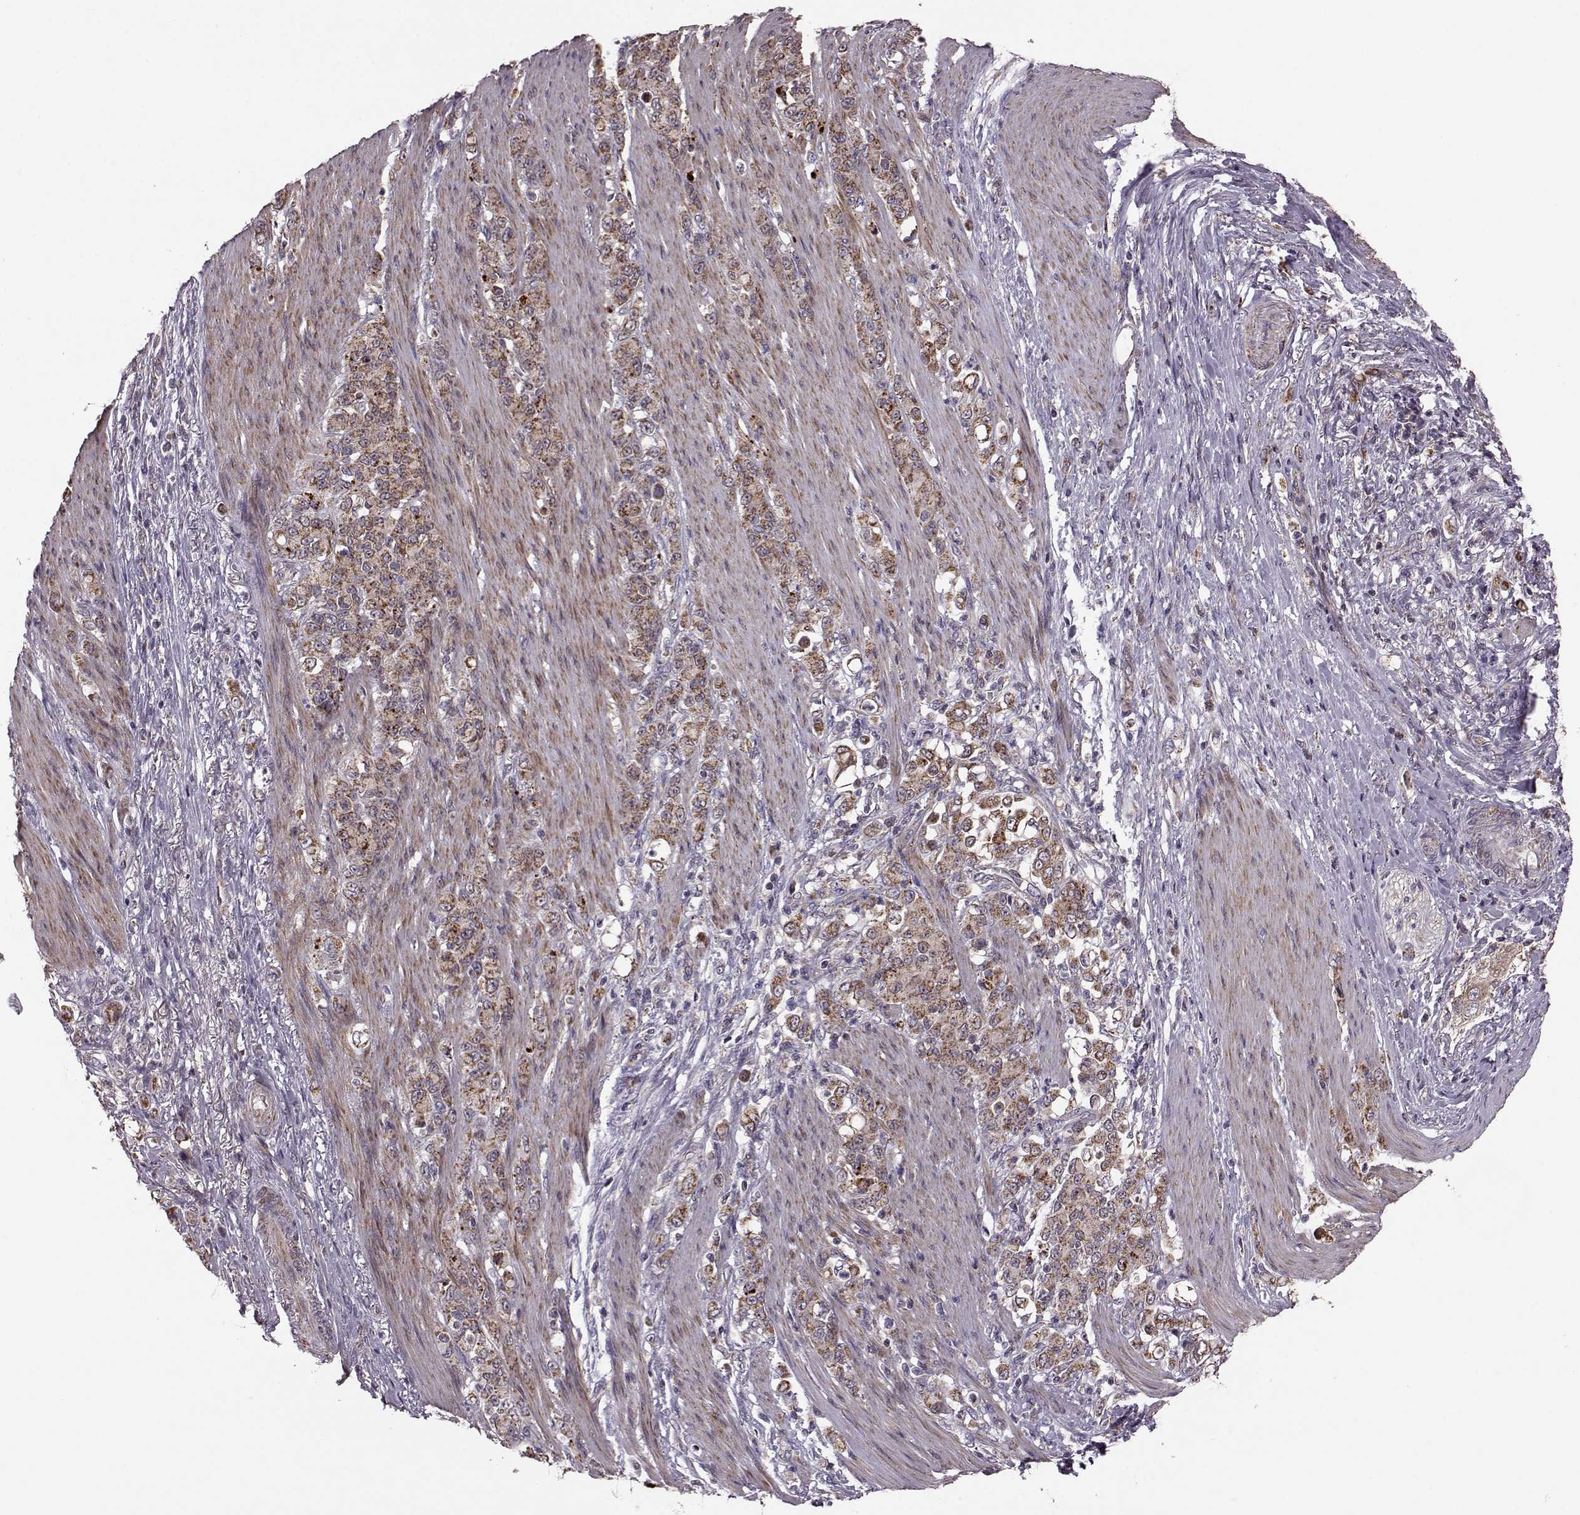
{"staining": {"intensity": "strong", "quantity": ">75%", "location": "cytoplasmic/membranous"}, "tissue": "stomach cancer", "cell_type": "Tumor cells", "image_type": "cancer", "snomed": [{"axis": "morphology", "description": "Adenocarcinoma, NOS"}, {"axis": "topography", "description": "Stomach"}], "caption": "Protein staining of stomach cancer (adenocarcinoma) tissue shows strong cytoplasmic/membranous staining in approximately >75% of tumor cells. Nuclei are stained in blue.", "gene": "PUDP", "patient": {"sex": "female", "age": 79}}